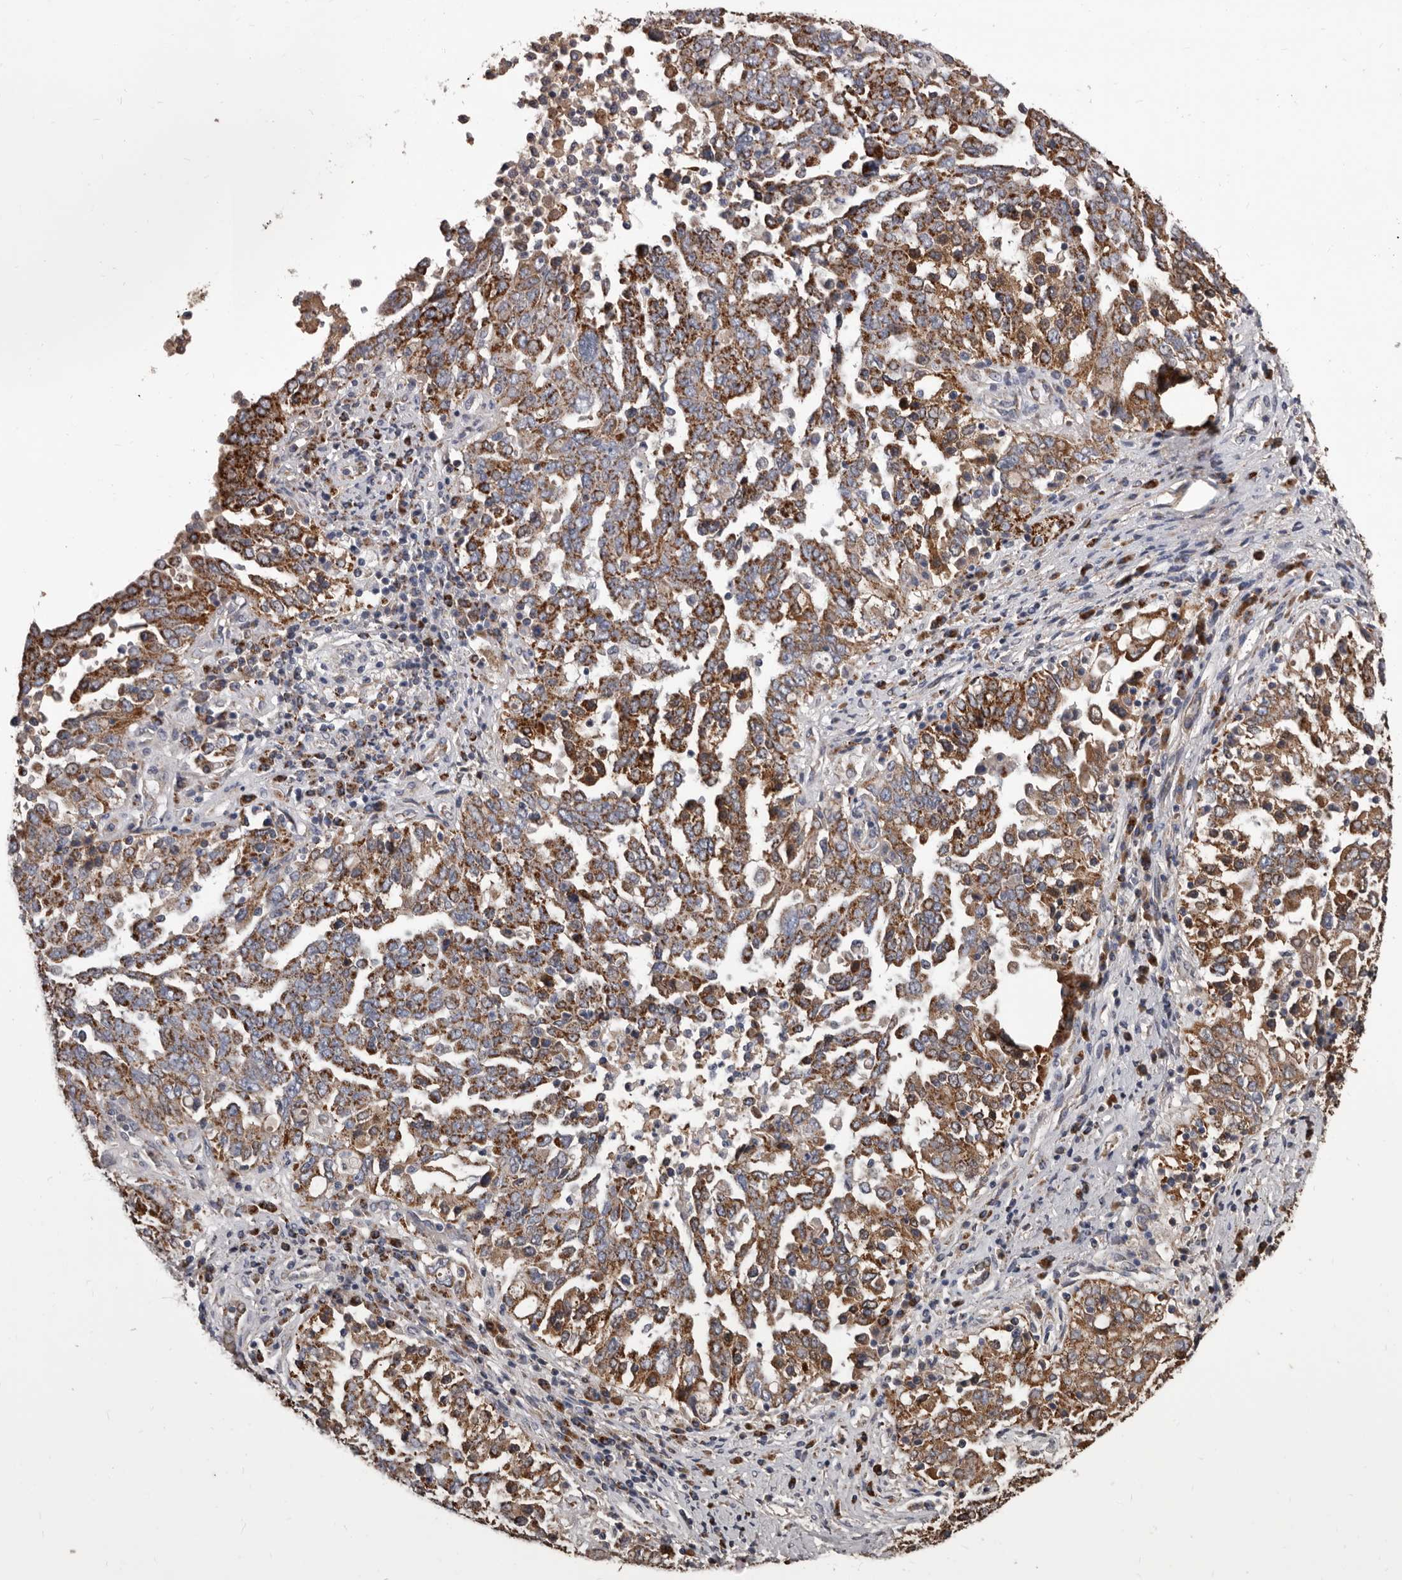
{"staining": {"intensity": "strong", "quantity": ">75%", "location": "cytoplasmic/membranous"}, "tissue": "ovarian cancer", "cell_type": "Tumor cells", "image_type": "cancer", "snomed": [{"axis": "morphology", "description": "Carcinoma, endometroid"}, {"axis": "topography", "description": "Ovary"}], "caption": "Human ovarian cancer stained with a brown dye exhibits strong cytoplasmic/membranous positive staining in about >75% of tumor cells.", "gene": "ALDH5A1", "patient": {"sex": "female", "age": 62}}